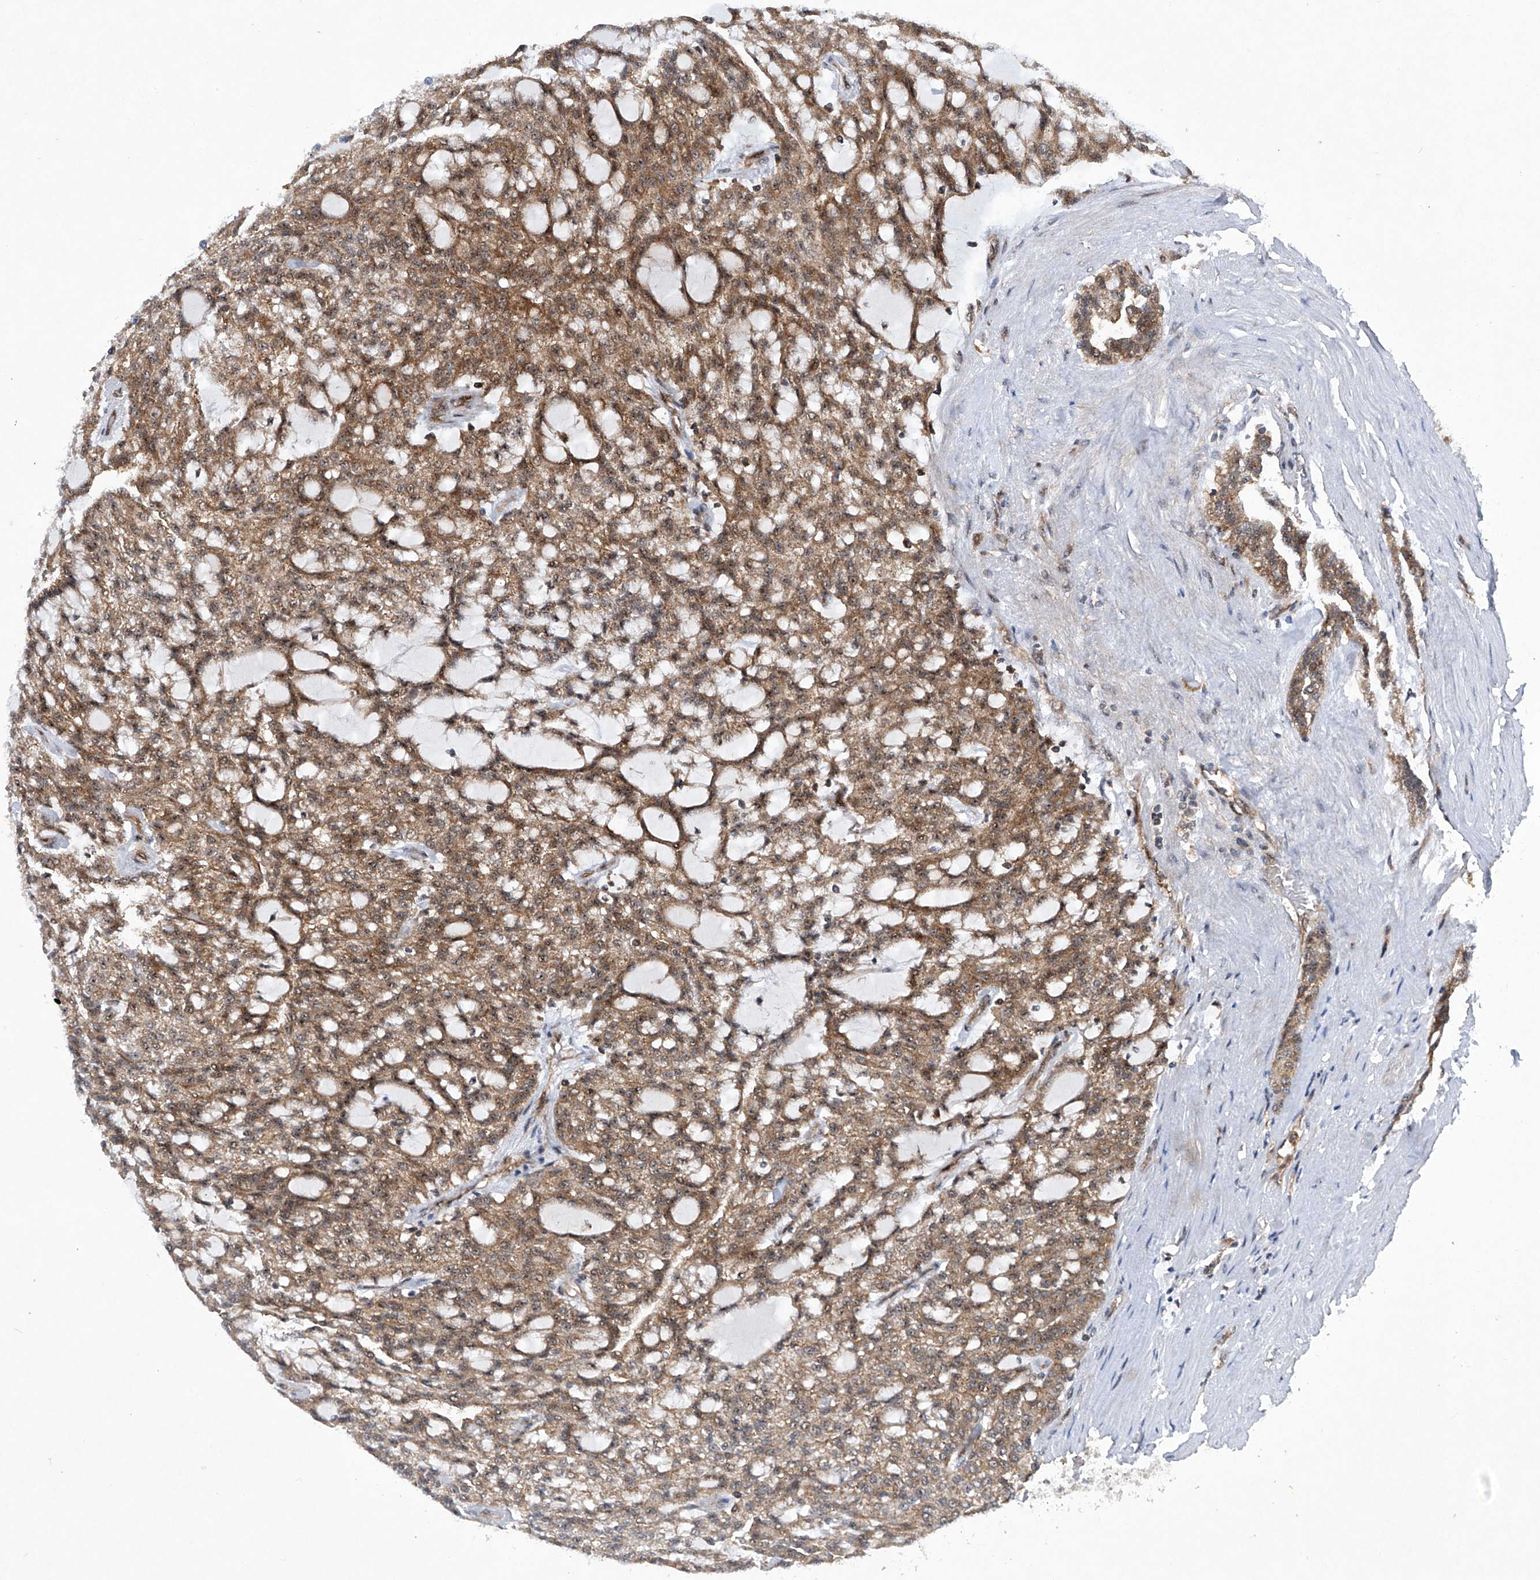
{"staining": {"intensity": "moderate", "quantity": ">75%", "location": "cytoplasmic/membranous,nuclear"}, "tissue": "renal cancer", "cell_type": "Tumor cells", "image_type": "cancer", "snomed": [{"axis": "morphology", "description": "Adenocarcinoma, NOS"}, {"axis": "topography", "description": "Kidney"}], "caption": "Renal cancer (adenocarcinoma) was stained to show a protein in brown. There is medium levels of moderate cytoplasmic/membranous and nuclear staining in approximately >75% of tumor cells. Immunohistochemistry (ihc) stains the protein of interest in brown and the nuclei are stained blue.", "gene": "CISH", "patient": {"sex": "male", "age": 63}}